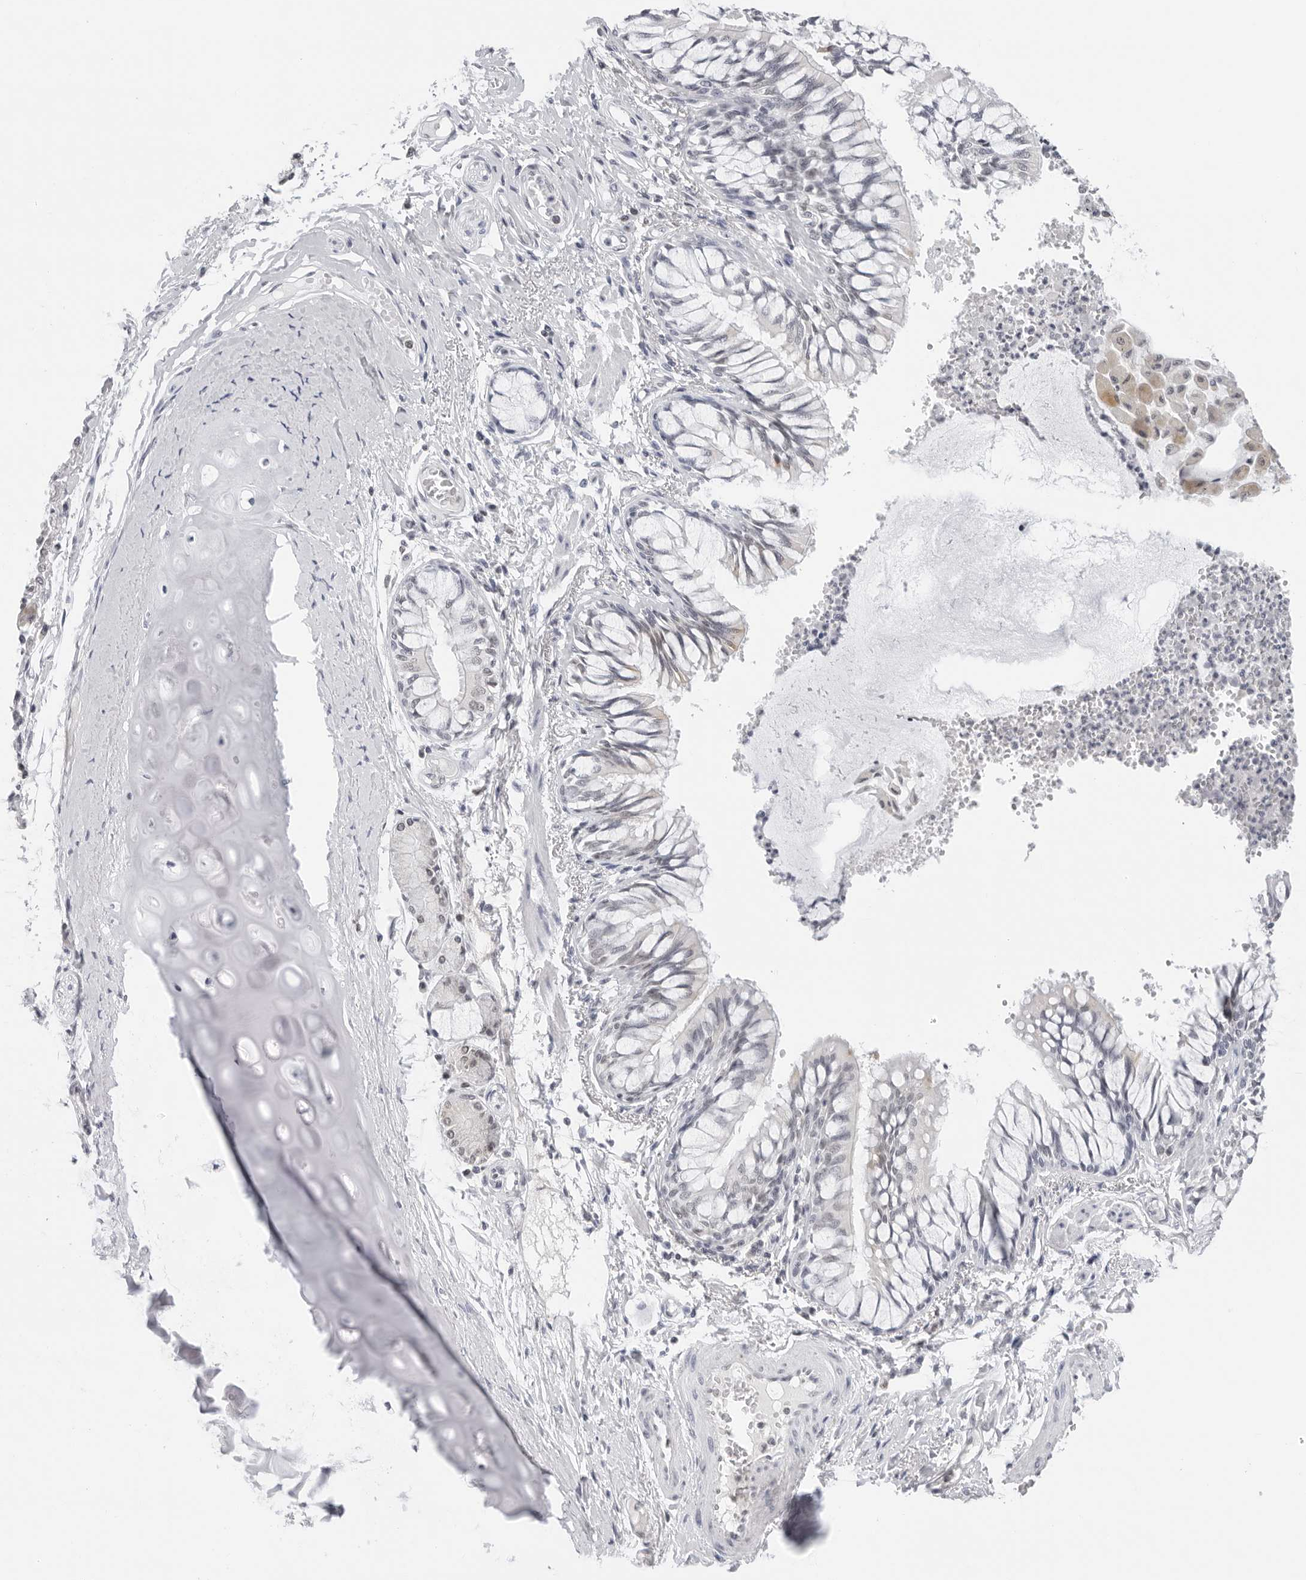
{"staining": {"intensity": "negative", "quantity": "none", "location": "none"}, "tissue": "bronchus", "cell_type": "Respiratory epithelial cells", "image_type": "normal", "snomed": [{"axis": "morphology", "description": "Normal tissue, NOS"}, {"axis": "topography", "description": "Cartilage tissue"}, {"axis": "topography", "description": "Bronchus"}, {"axis": "topography", "description": "Lung"}], "caption": "Immunohistochemistry of benign human bronchus demonstrates no staining in respiratory epithelial cells.", "gene": "FLG2", "patient": {"sex": "female", "age": 49}}